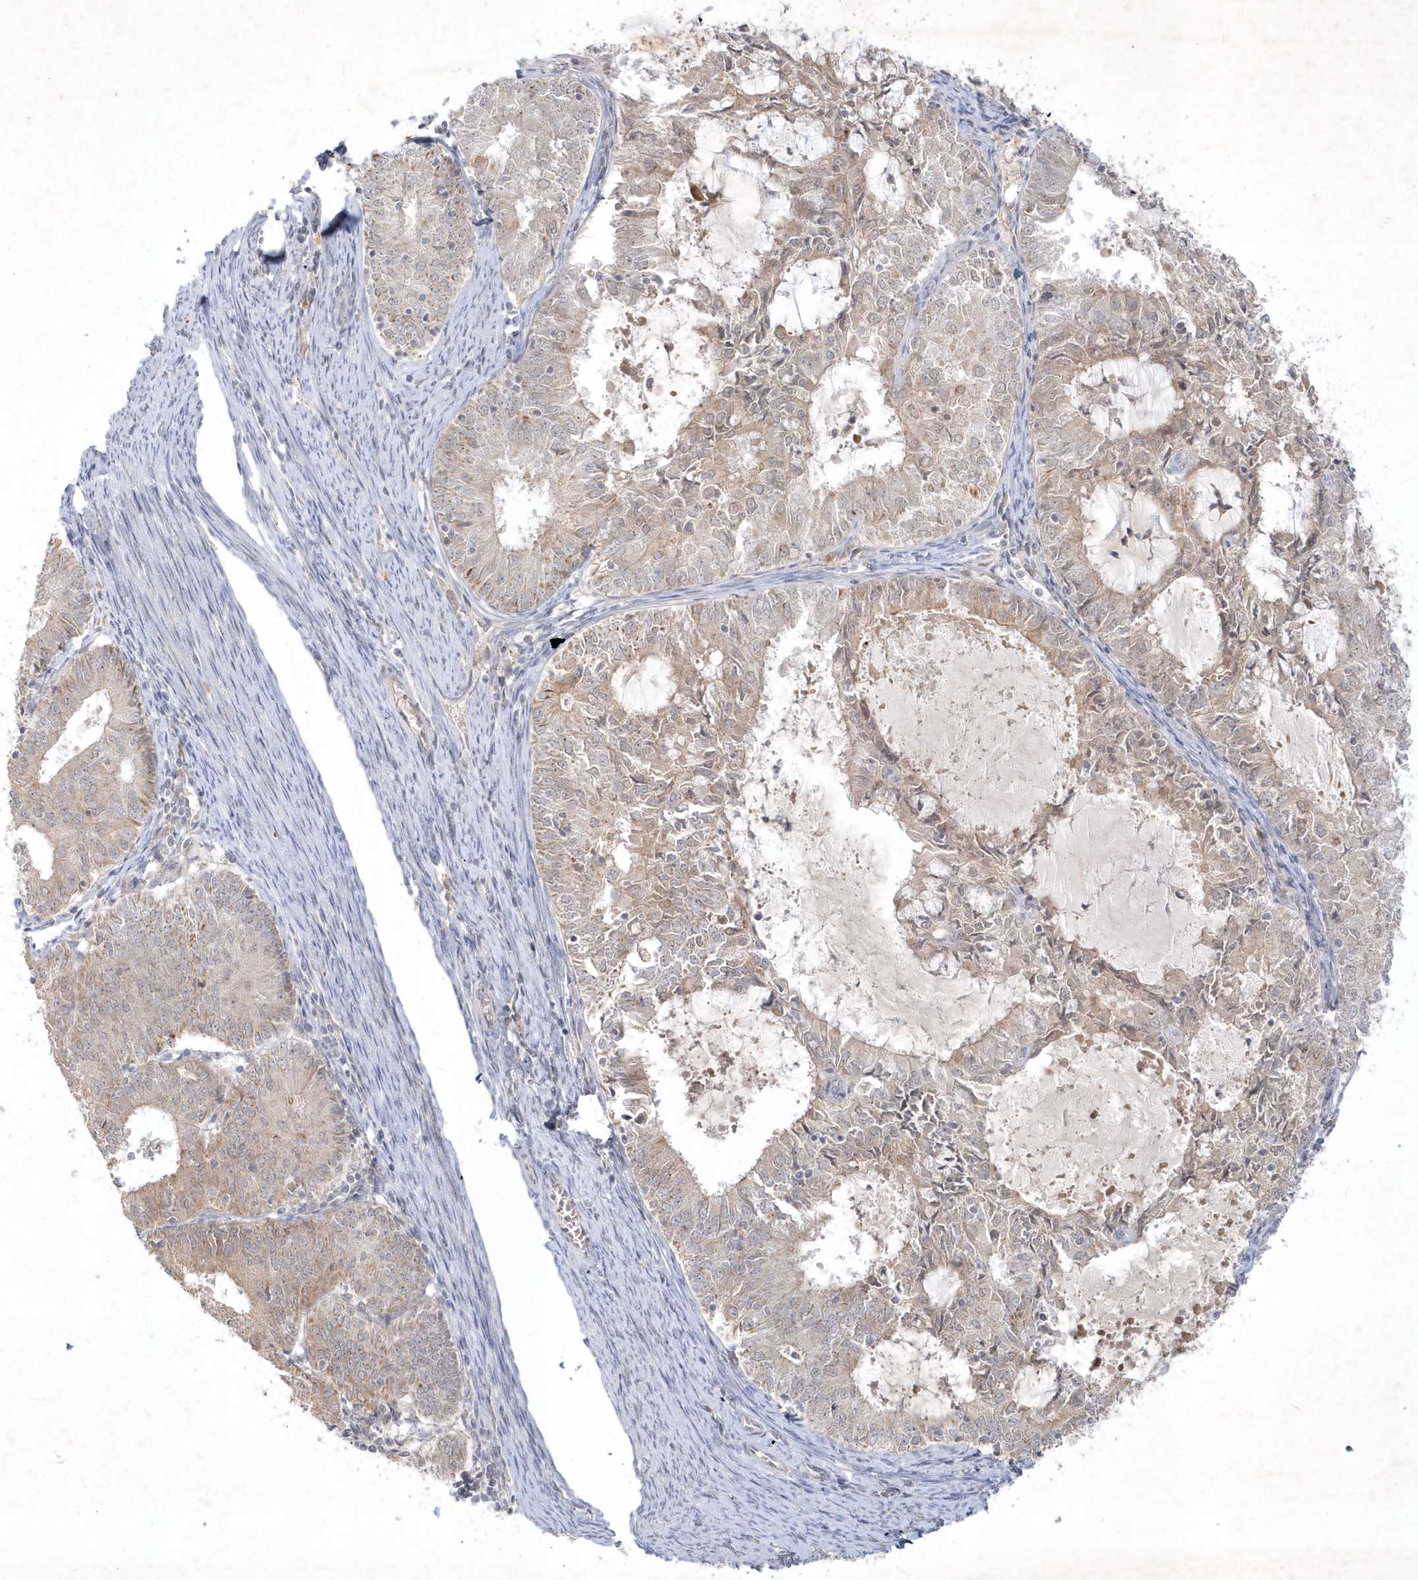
{"staining": {"intensity": "weak", "quantity": "<25%", "location": "cytoplasmic/membranous"}, "tissue": "endometrial cancer", "cell_type": "Tumor cells", "image_type": "cancer", "snomed": [{"axis": "morphology", "description": "Adenocarcinoma, NOS"}, {"axis": "topography", "description": "Endometrium"}], "caption": "Immunohistochemical staining of adenocarcinoma (endometrial) shows no significant expression in tumor cells. (Stains: DAB immunohistochemistry with hematoxylin counter stain, Microscopy: brightfield microscopy at high magnification).", "gene": "BOD1", "patient": {"sex": "female", "age": 57}}